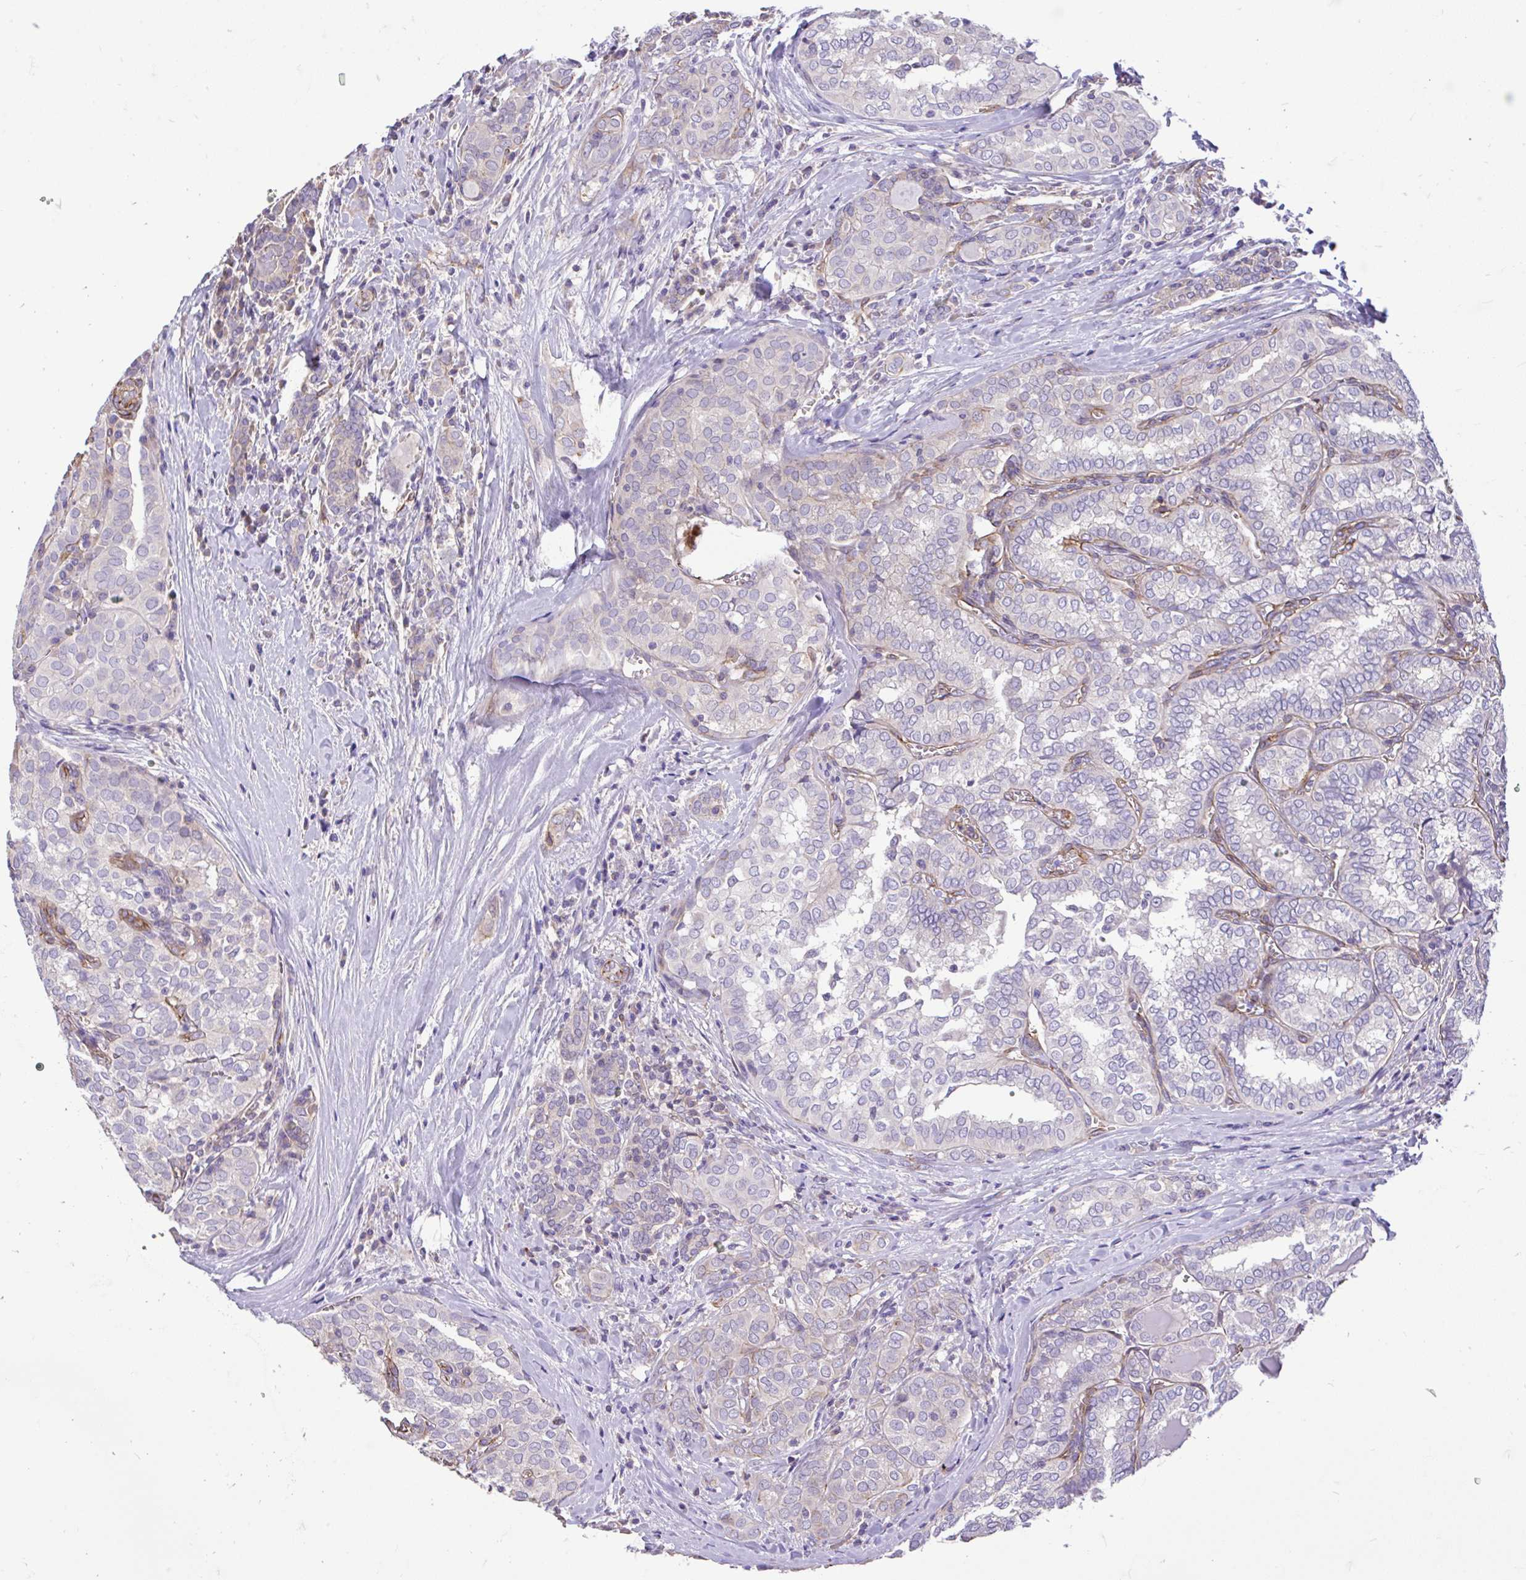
{"staining": {"intensity": "negative", "quantity": "none", "location": "none"}, "tissue": "thyroid cancer", "cell_type": "Tumor cells", "image_type": "cancer", "snomed": [{"axis": "morphology", "description": "Papillary adenocarcinoma, NOS"}, {"axis": "topography", "description": "Thyroid gland"}], "caption": "IHC of human thyroid cancer exhibits no positivity in tumor cells.", "gene": "PTPRK", "patient": {"sex": "female", "age": 30}}